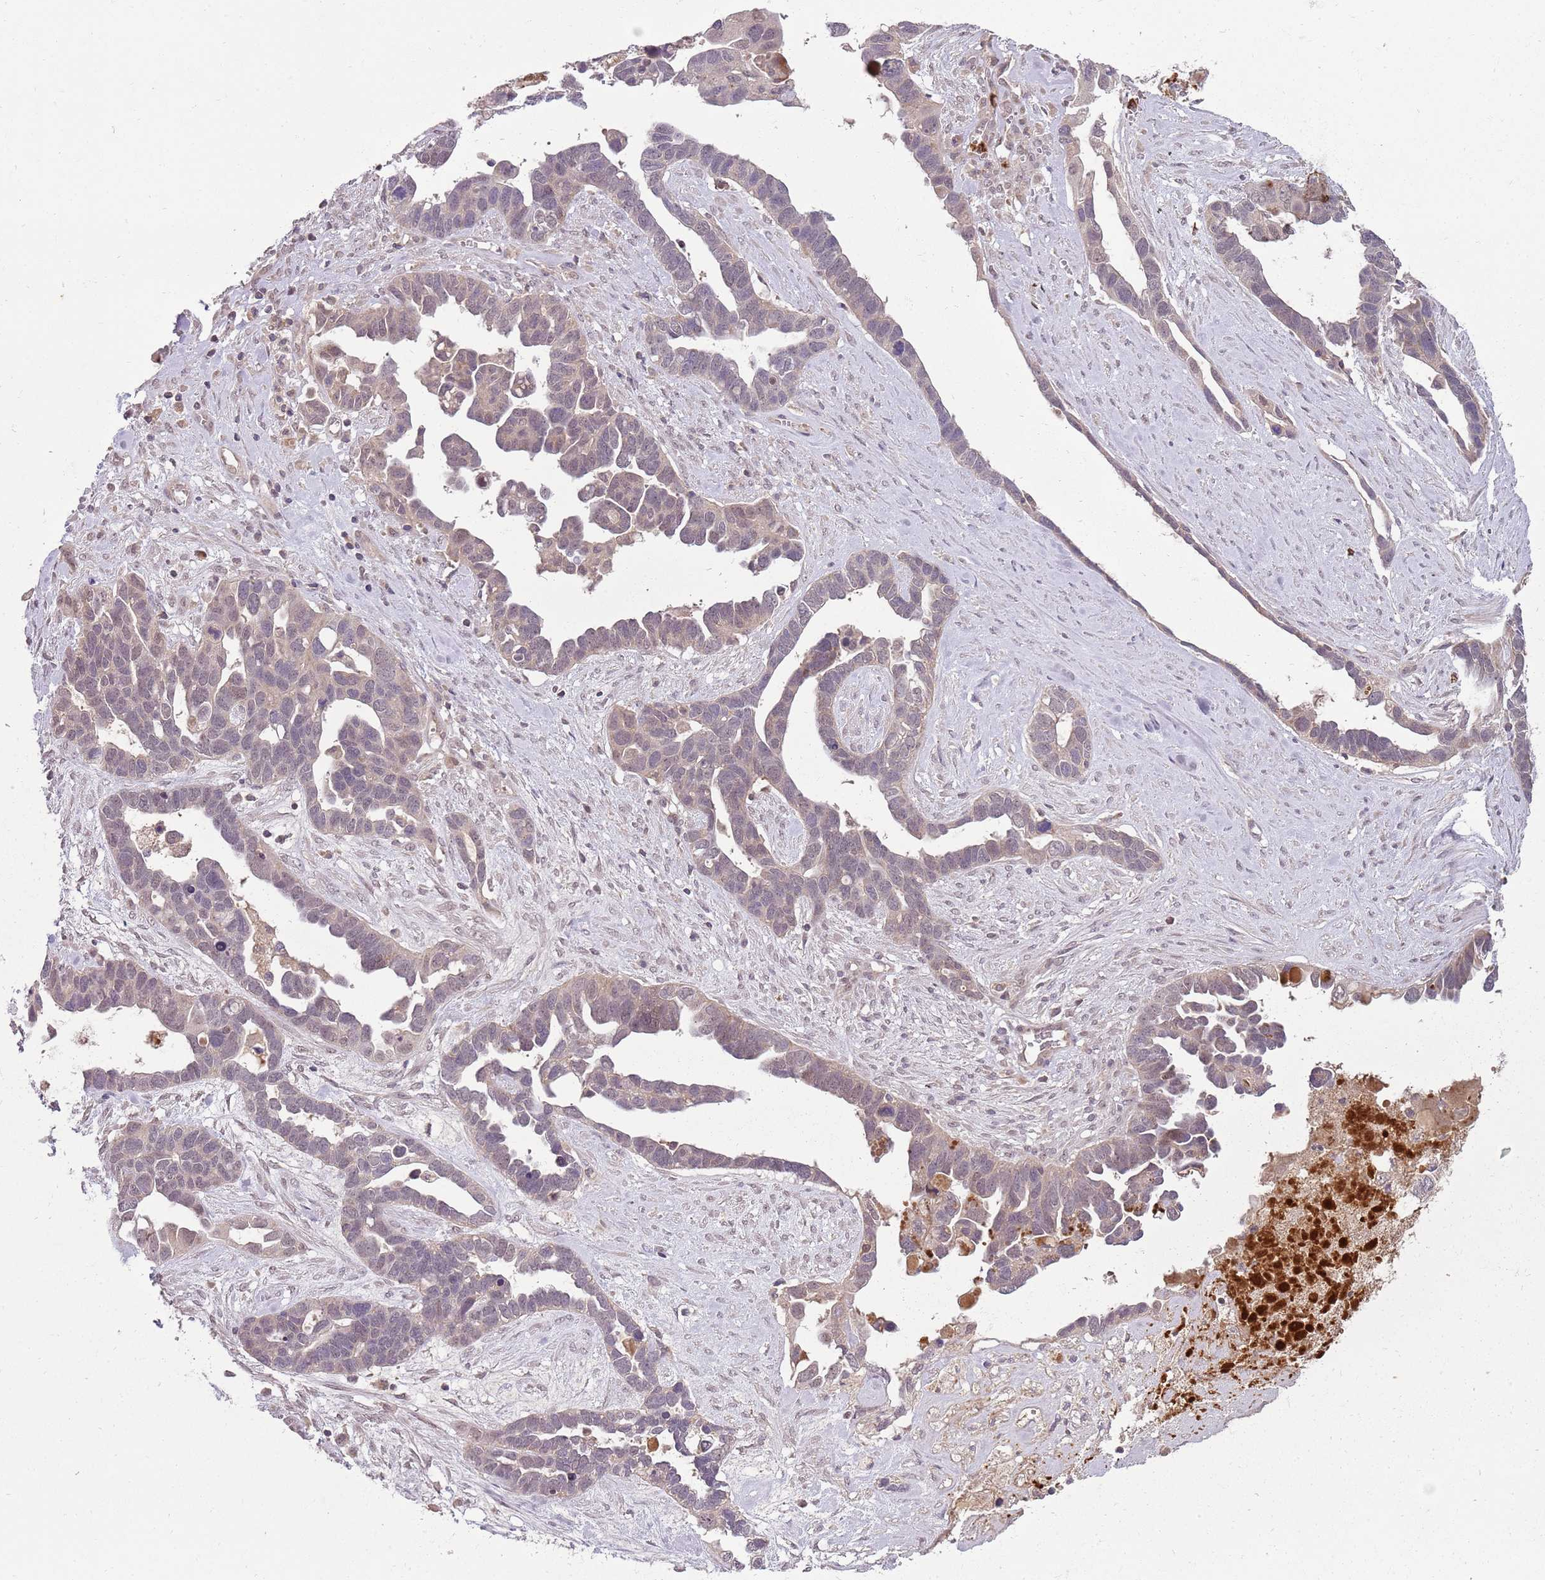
{"staining": {"intensity": "weak", "quantity": "<25%", "location": "cytoplasmic/membranous"}, "tissue": "ovarian cancer", "cell_type": "Tumor cells", "image_type": "cancer", "snomed": [{"axis": "morphology", "description": "Cystadenocarcinoma, serous, NOS"}, {"axis": "topography", "description": "Ovary"}], "caption": "Tumor cells are negative for brown protein staining in ovarian cancer (serous cystadenocarcinoma).", "gene": "NBPF6", "patient": {"sex": "female", "age": 54}}